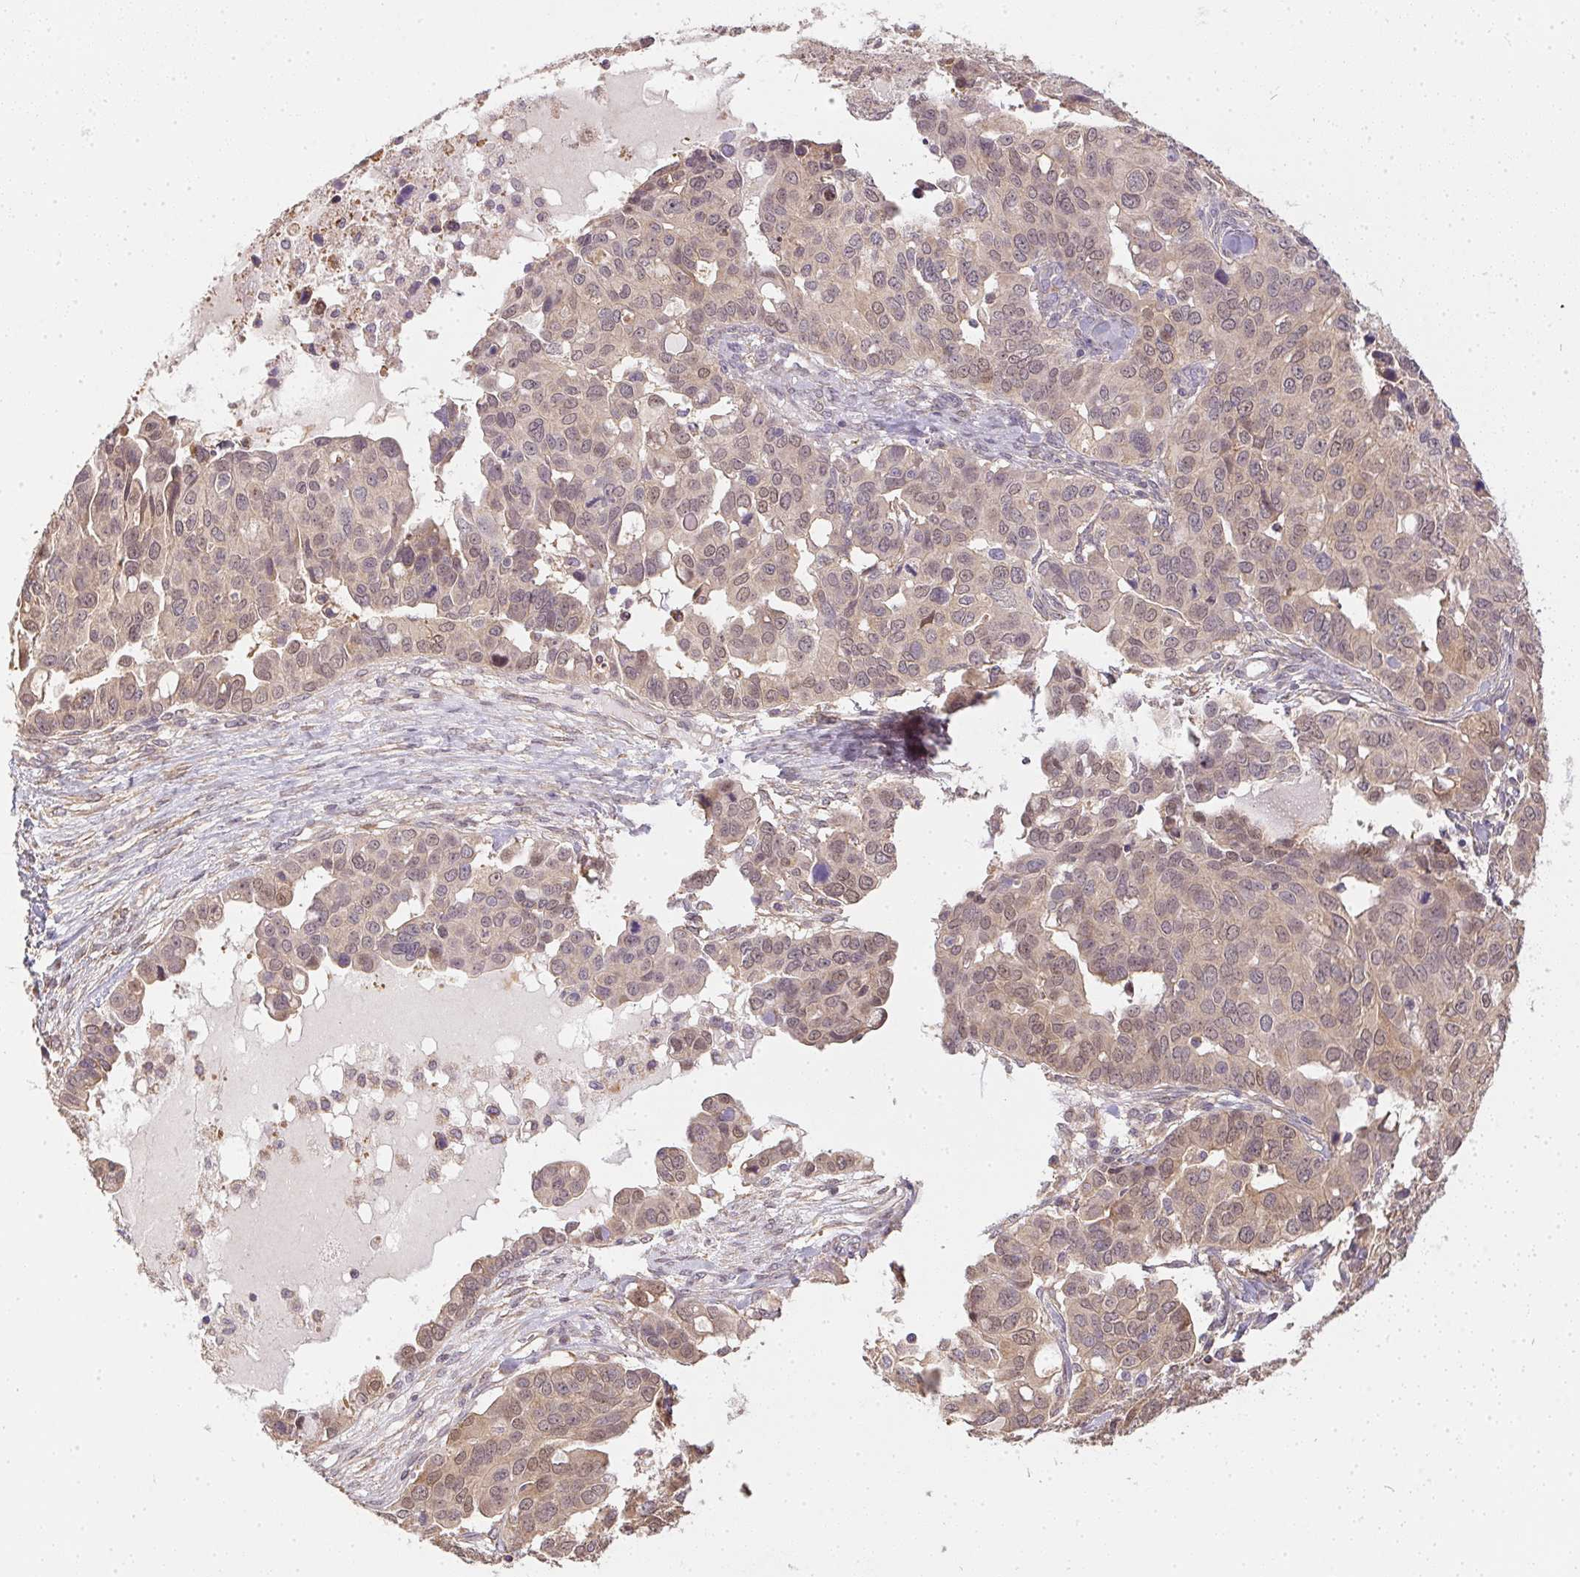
{"staining": {"intensity": "weak", "quantity": ">75%", "location": "cytoplasmic/membranous,nuclear"}, "tissue": "ovarian cancer", "cell_type": "Tumor cells", "image_type": "cancer", "snomed": [{"axis": "morphology", "description": "Carcinoma, endometroid"}, {"axis": "topography", "description": "Ovary"}], "caption": "IHC of endometroid carcinoma (ovarian) displays low levels of weak cytoplasmic/membranous and nuclear positivity in about >75% of tumor cells.", "gene": "REV3L", "patient": {"sex": "female", "age": 78}}